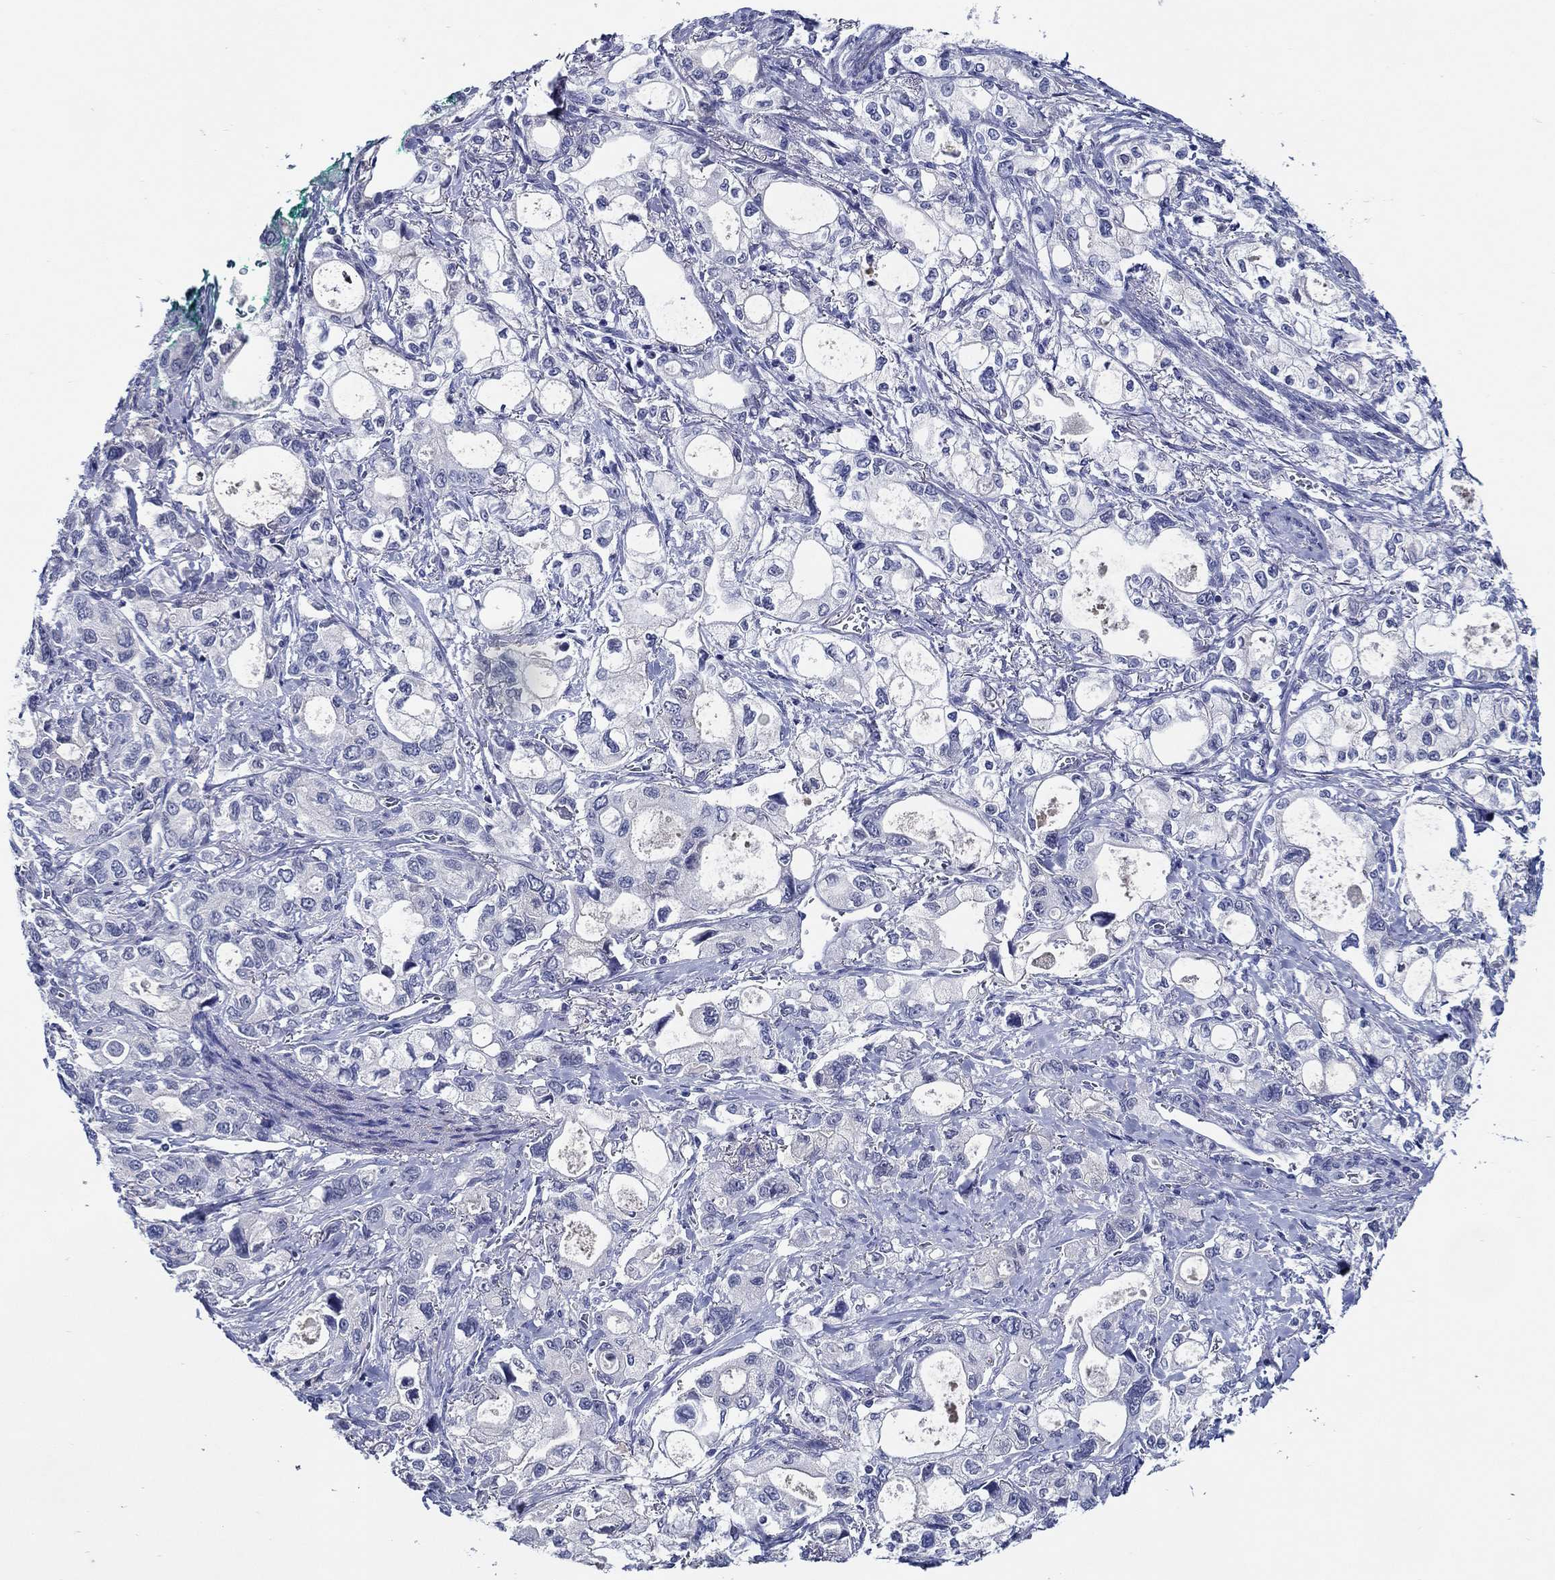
{"staining": {"intensity": "negative", "quantity": "none", "location": "none"}, "tissue": "stomach cancer", "cell_type": "Tumor cells", "image_type": "cancer", "snomed": [{"axis": "morphology", "description": "Adenocarcinoma, NOS"}, {"axis": "topography", "description": "Stomach"}], "caption": "This is an immunohistochemistry (IHC) photomicrograph of human stomach cancer. There is no positivity in tumor cells.", "gene": "MC2R", "patient": {"sex": "male", "age": 63}}